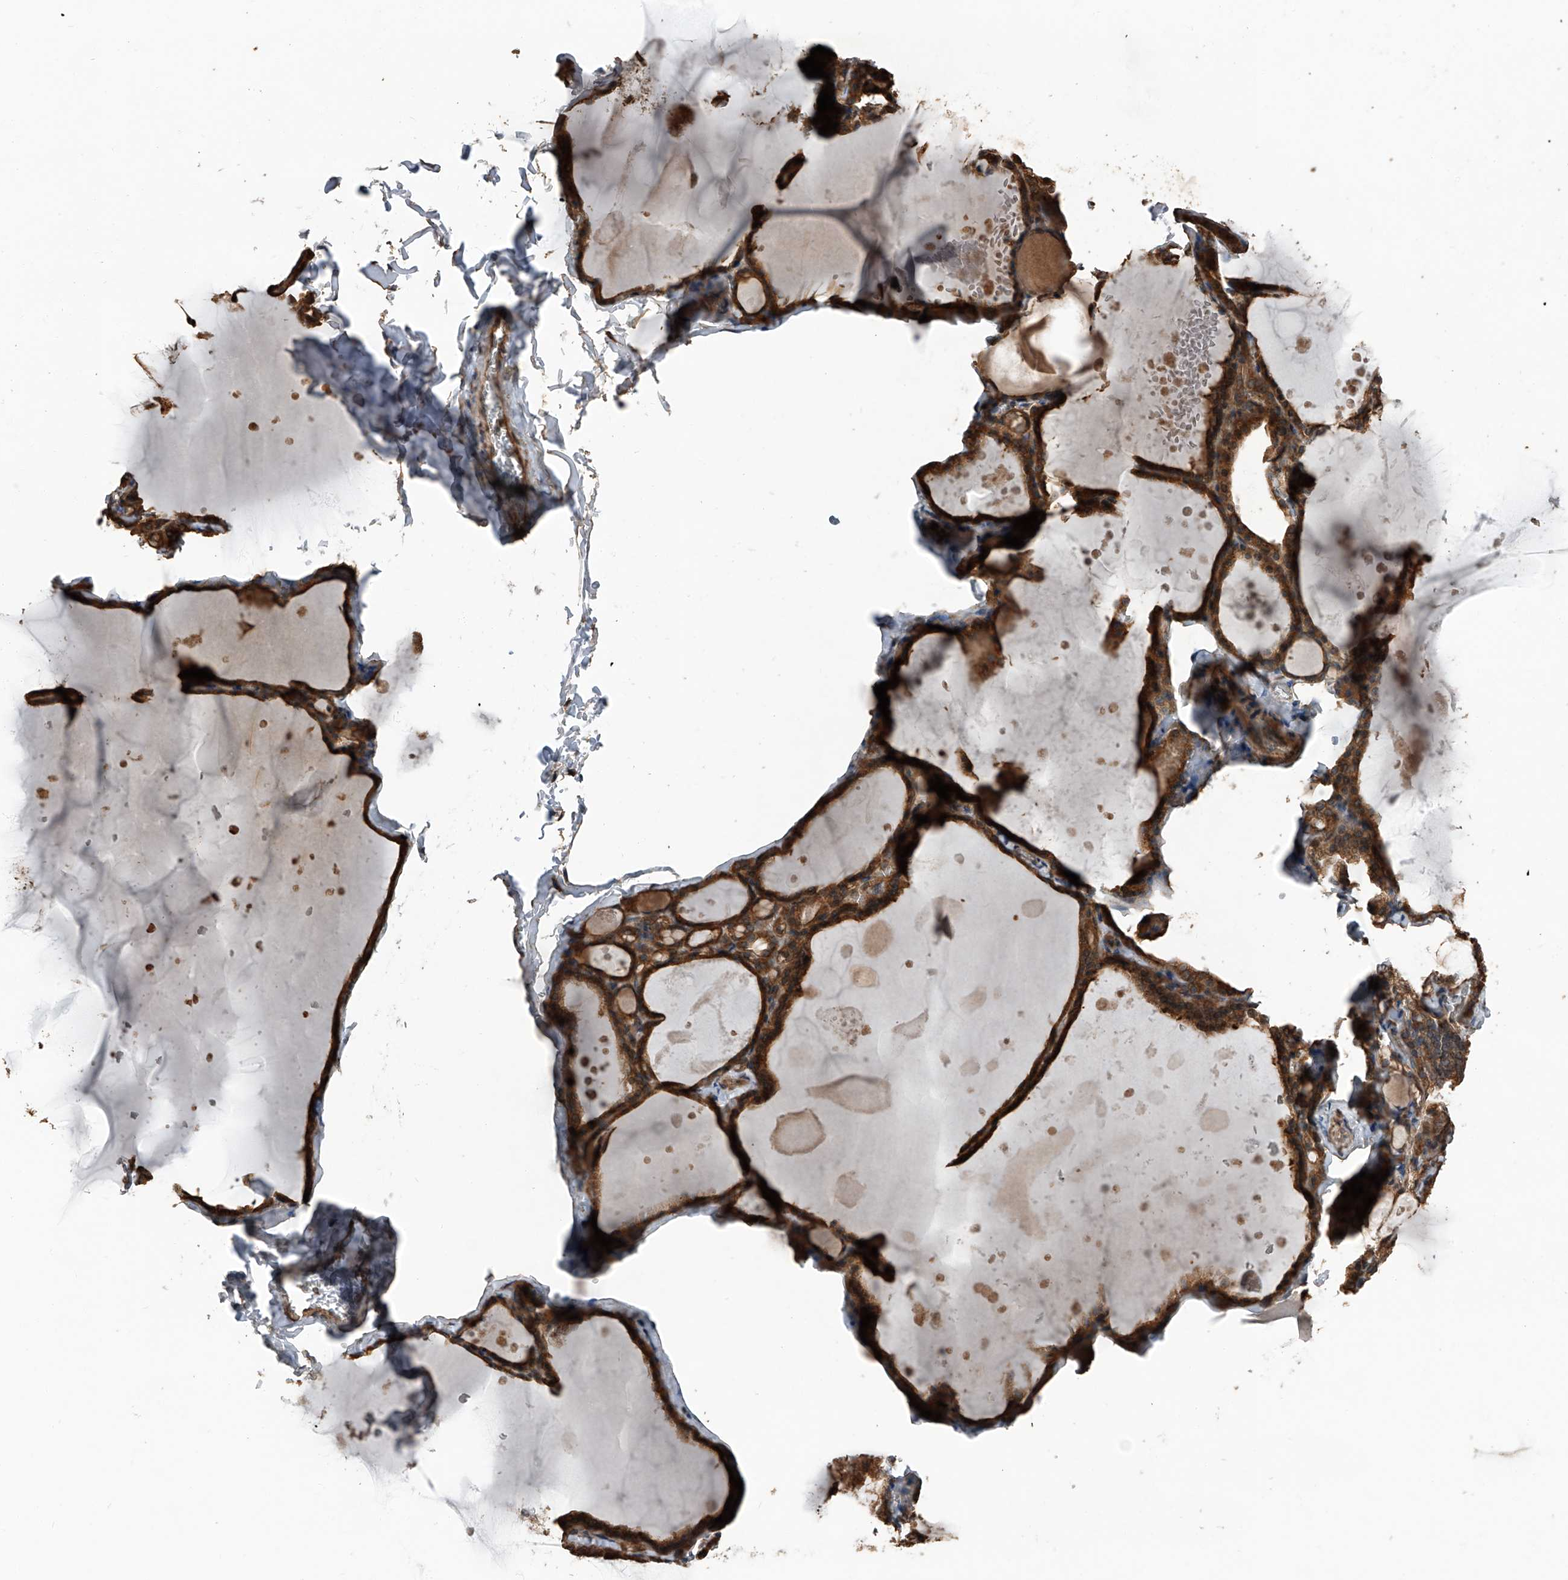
{"staining": {"intensity": "strong", "quantity": ">75%", "location": "cytoplasmic/membranous"}, "tissue": "thyroid gland", "cell_type": "Glandular cells", "image_type": "normal", "snomed": [{"axis": "morphology", "description": "Normal tissue, NOS"}, {"axis": "topography", "description": "Thyroid gland"}], "caption": "The micrograph exhibits staining of unremarkable thyroid gland, revealing strong cytoplasmic/membranous protein positivity (brown color) within glandular cells.", "gene": "KCNJ2", "patient": {"sex": "male", "age": 56}}